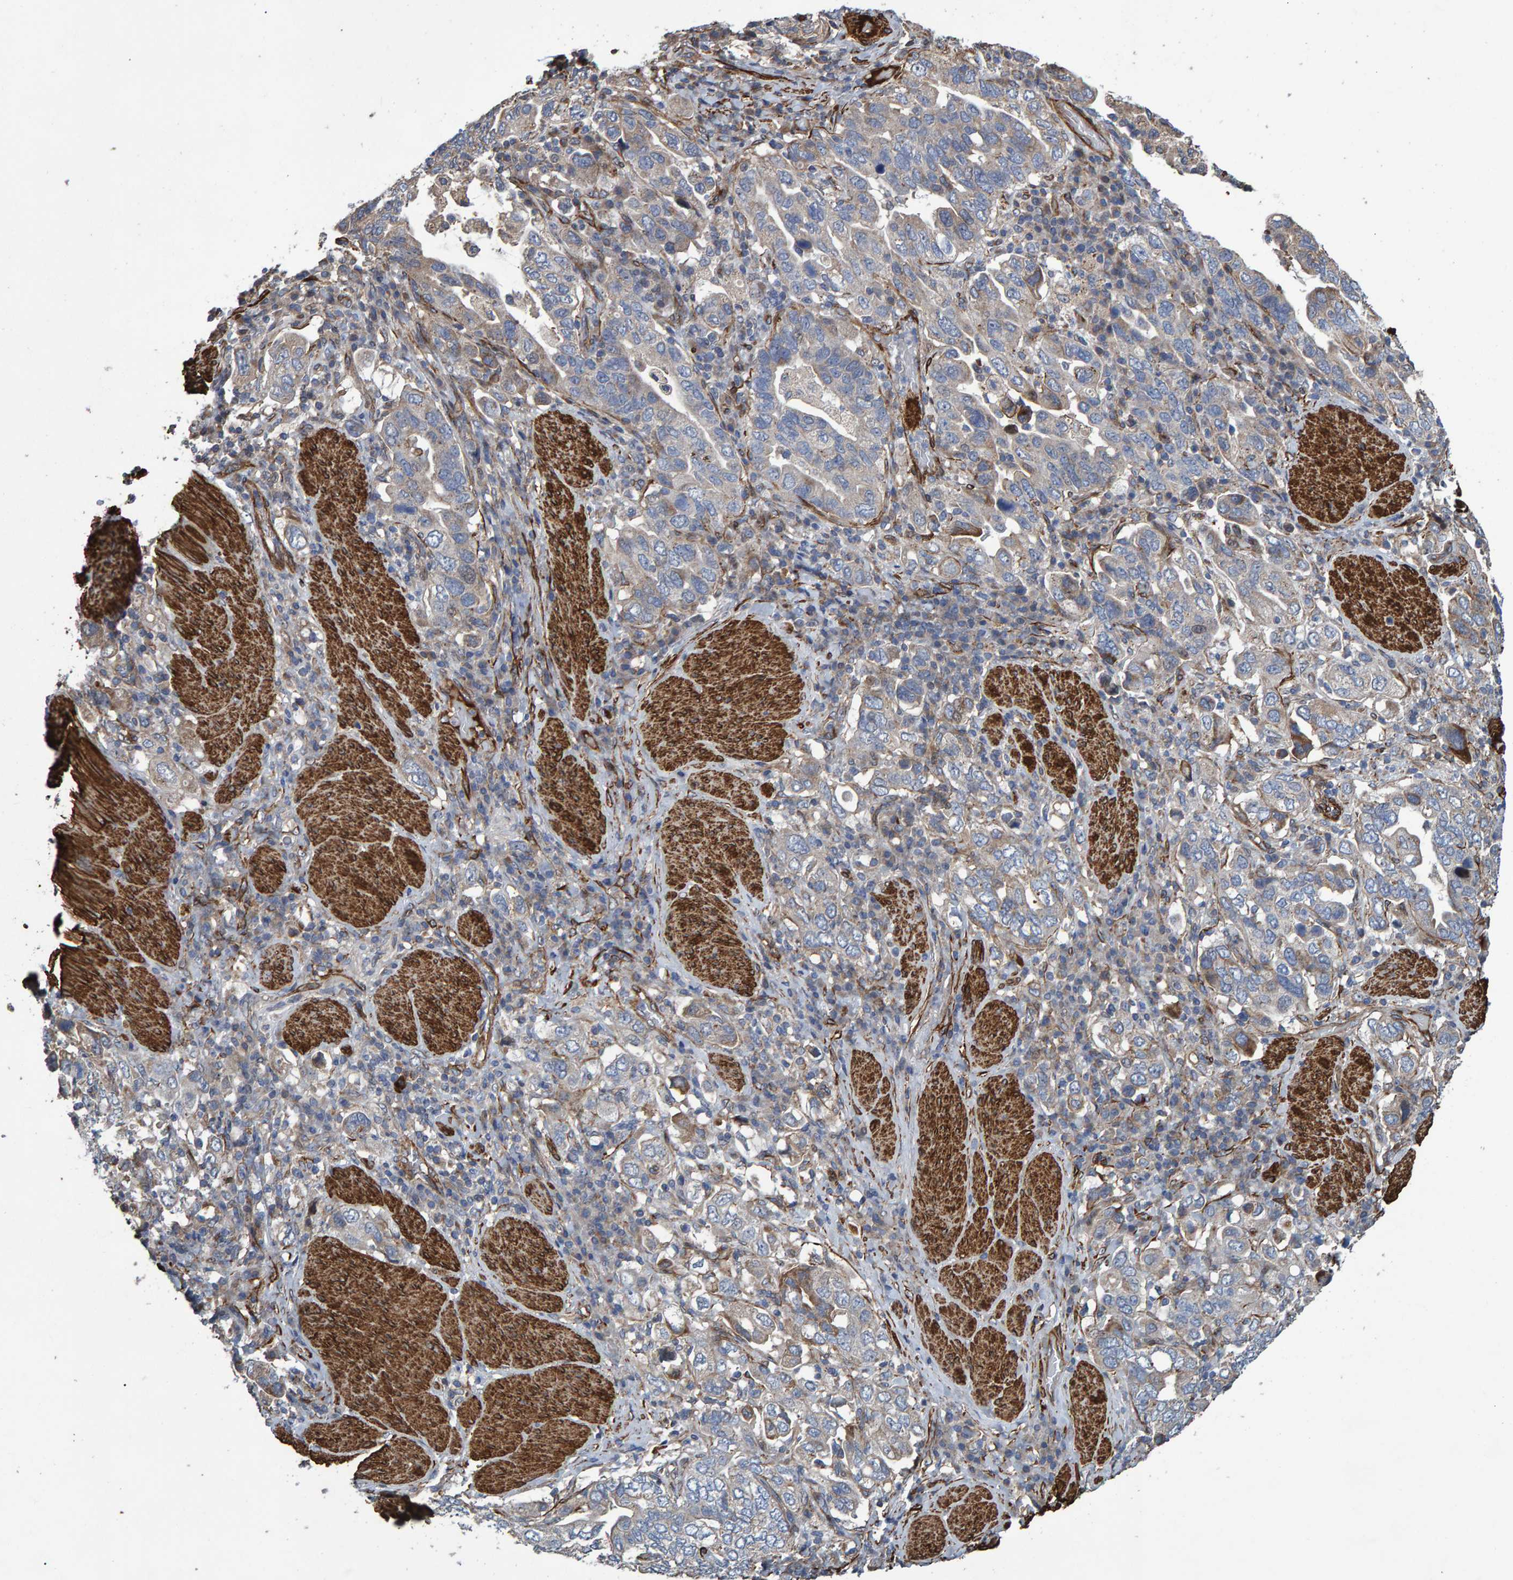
{"staining": {"intensity": "weak", "quantity": "25%-75%", "location": "cytoplasmic/membranous"}, "tissue": "stomach cancer", "cell_type": "Tumor cells", "image_type": "cancer", "snomed": [{"axis": "morphology", "description": "Adenocarcinoma, NOS"}, {"axis": "topography", "description": "Stomach, upper"}], "caption": "The photomicrograph demonstrates a brown stain indicating the presence of a protein in the cytoplasmic/membranous of tumor cells in adenocarcinoma (stomach).", "gene": "SLIT2", "patient": {"sex": "male", "age": 62}}